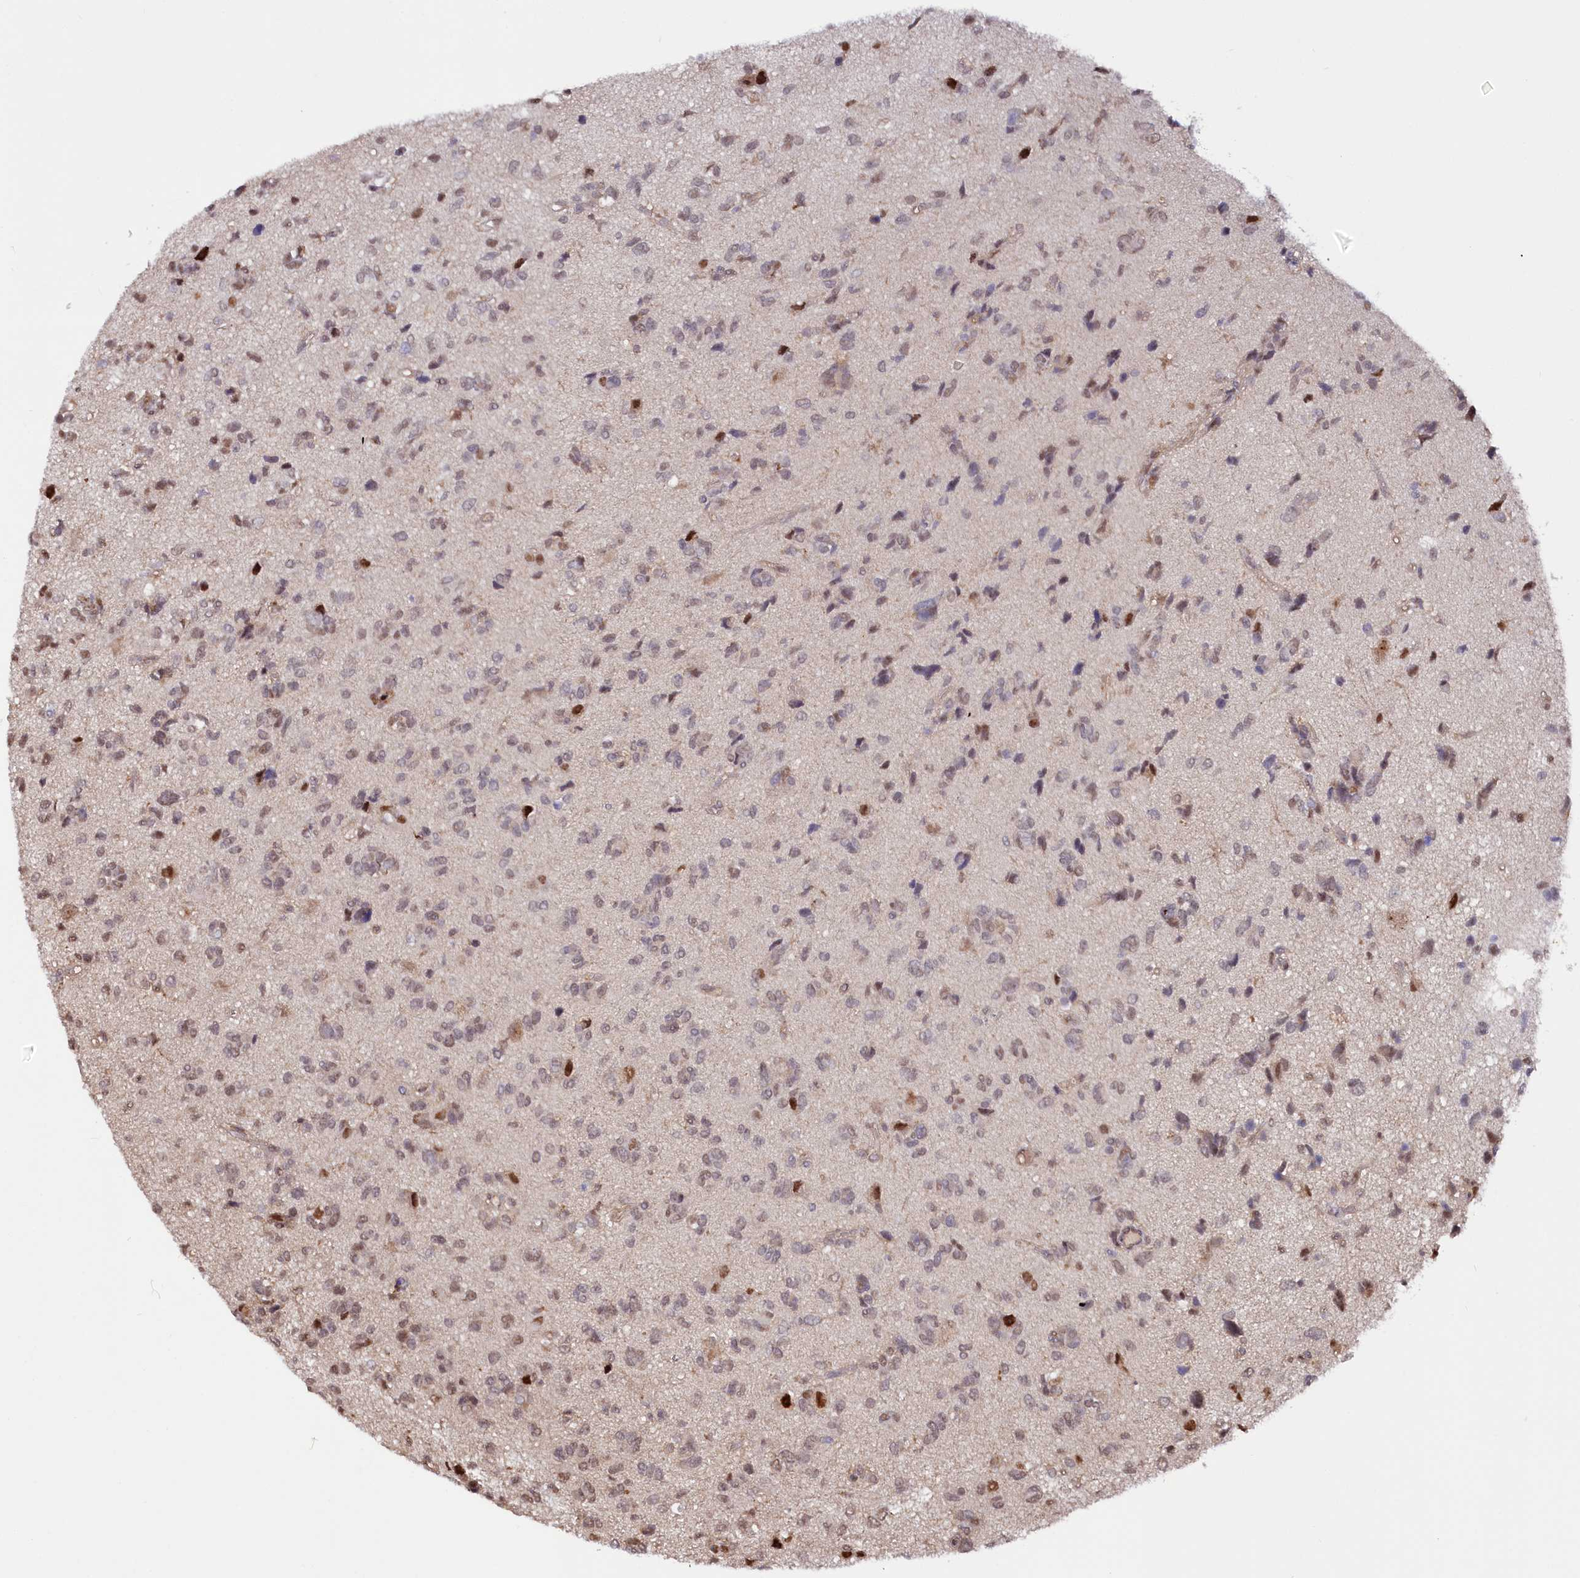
{"staining": {"intensity": "moderate", "quantity": "<25%", "location": "nuclear"}, "tissue": "glioma", "cell_type": "Tumor cells", "image_type": "cancer", "snomed": [{"axis": "morphology", "description": "Glioma, malignant, High grade"}, {"axis": "topography", "description": "Brain"}], "caption": "Approximately <25% of tumor cells in malignant high-grade glioma exhibit moderate nuclear protein positivity as visualized by brown immunohistochemical staining.", "gene": "PSMA1", "patient": {"sex": "female", "age": 59}}